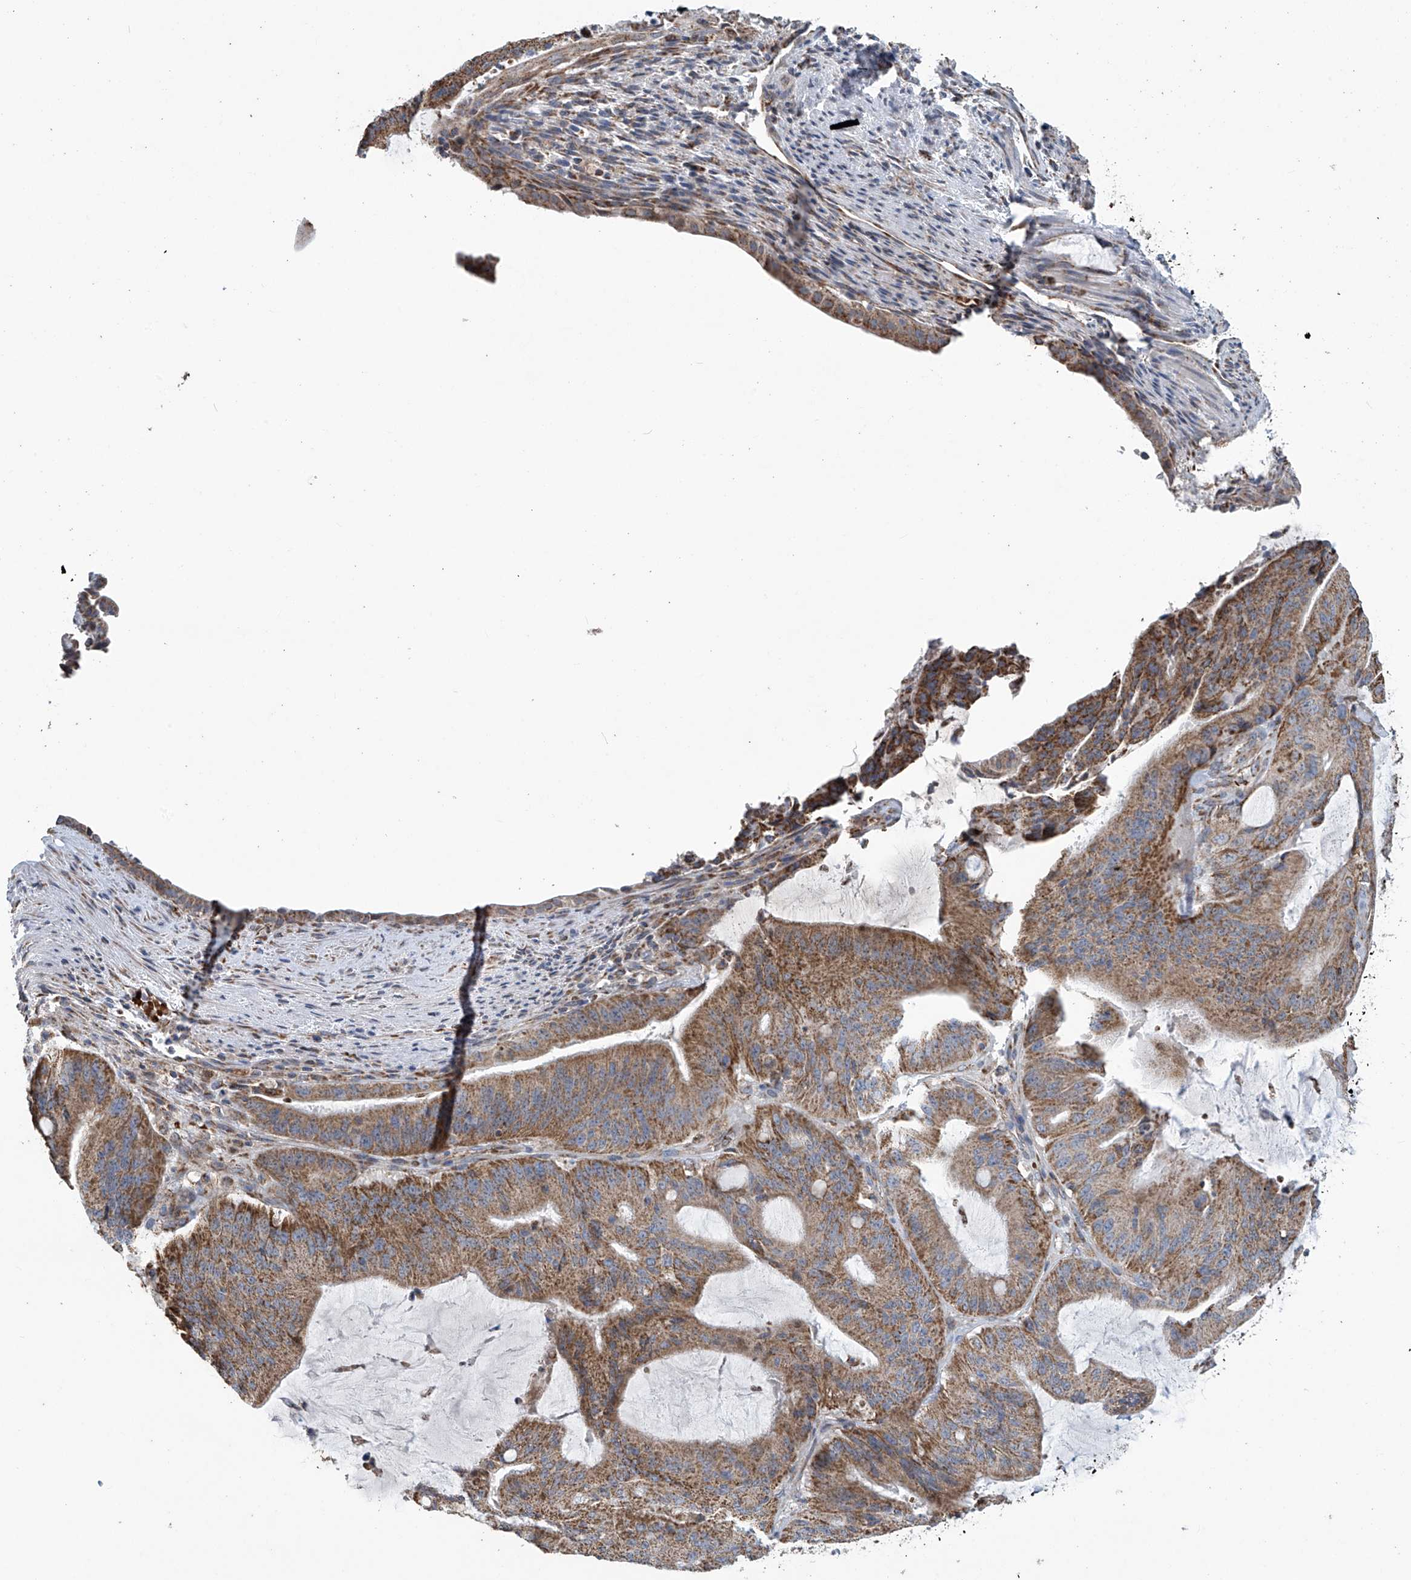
{"staining": {"intensity": "moderate", "quantity": ">75%", "location": "cytoplasmic/membranous"}, "tissue": "liver cancer", "cell_type": "Tumor cells", "image_type": "cancer", "snomed": [{"axis": "morphology", "description": "Normal tissue, NOS"}, {"axis": "morphology", "description": "Cholangiocarcinoma"}, {"axis": "topography", "description": "Liver"}, {"axis": "topography", "description": "Peripheral nerve tissue"}], "caption": "A brown stain highlights moderate cytoplasmic/membranous expression of a protein in liver cholangiocarcinoma tumor cells.", "gene": "COMMD1", "patient": {"sex": "female", "age": 73}}